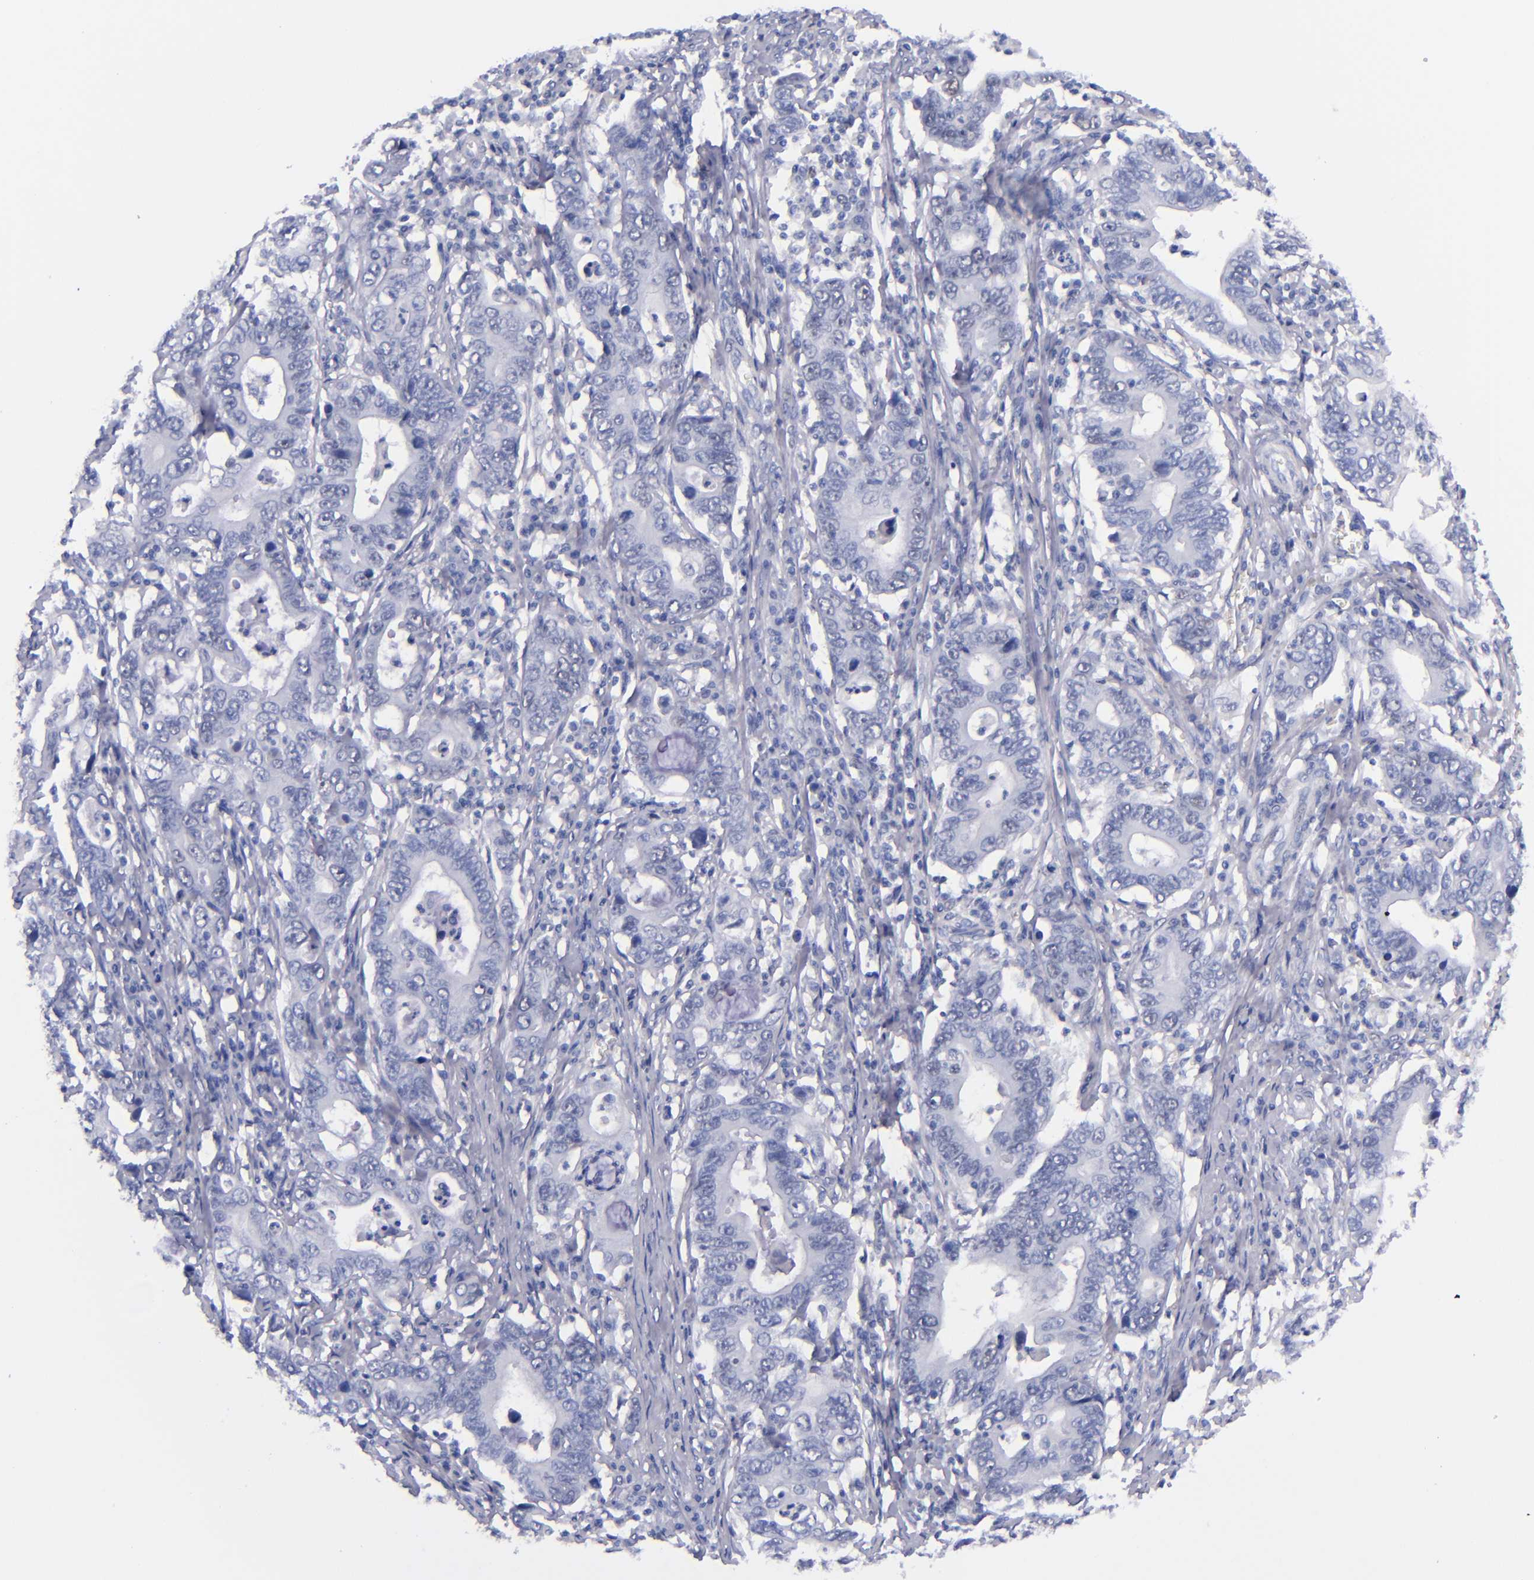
{"staining": {"intensity": "negative", "quantity": "none", "location": "none"}, "tissue": "stomach cancer", "cell_type": "Tumor cells", "image_type": "cancer", "snomed": [{"axis": "morphology", "description": "Adenocarcinoma, NOS"}, {"axis": "topography", "description": "Stomach, upper"}], "caption": "This micrograph is of stomach adenocarcinoma stained with IHC to label a protein in brown with the nuclei are counter-stained blue. There is no expression in tumor cells.", "gene": "MCM7", "patient": {"sex": "male", "age": 63}}